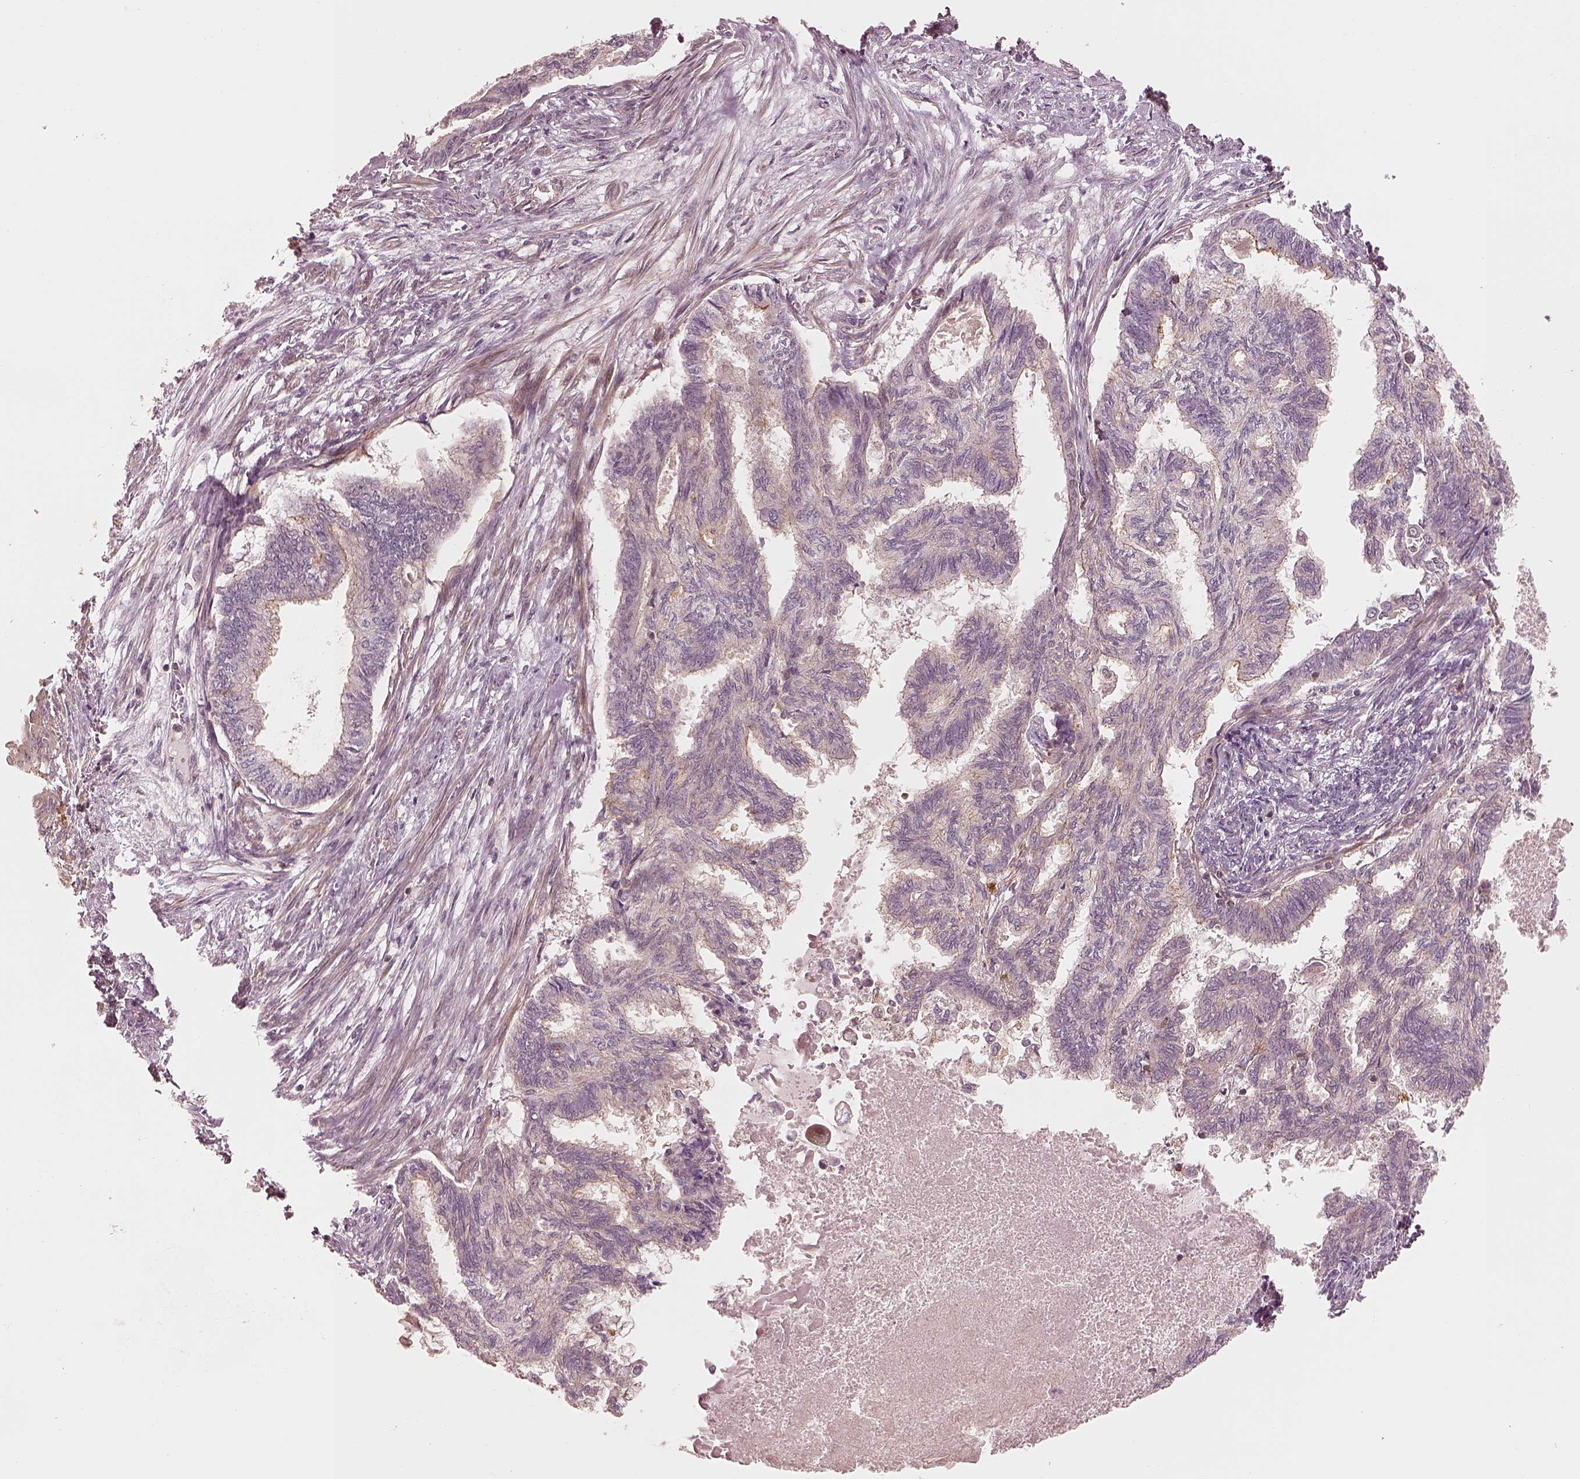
{"staining": {"intensity": "moderate", "quantity": "<25%", "location": "cytoplasmic/membranous"}, "tissue": "endometrial cancer", "cell_type": "Tumor cells", "image_type": "cancer", "snomed": [{"axis": "morphology", "description": "Adenocarcinoma, NOS"}, {"axis": "topography", "description": "Endometrium"}], "caption": "Human endometrial cancer (adenocarcinoma) stained for a protein (brown) demonstrates moderate cytoplasmic/membranous positive staining in approximately <25% of tumor cells.", "gene": "FAM107B", "patient": {"sex": "female", "age": 86}}